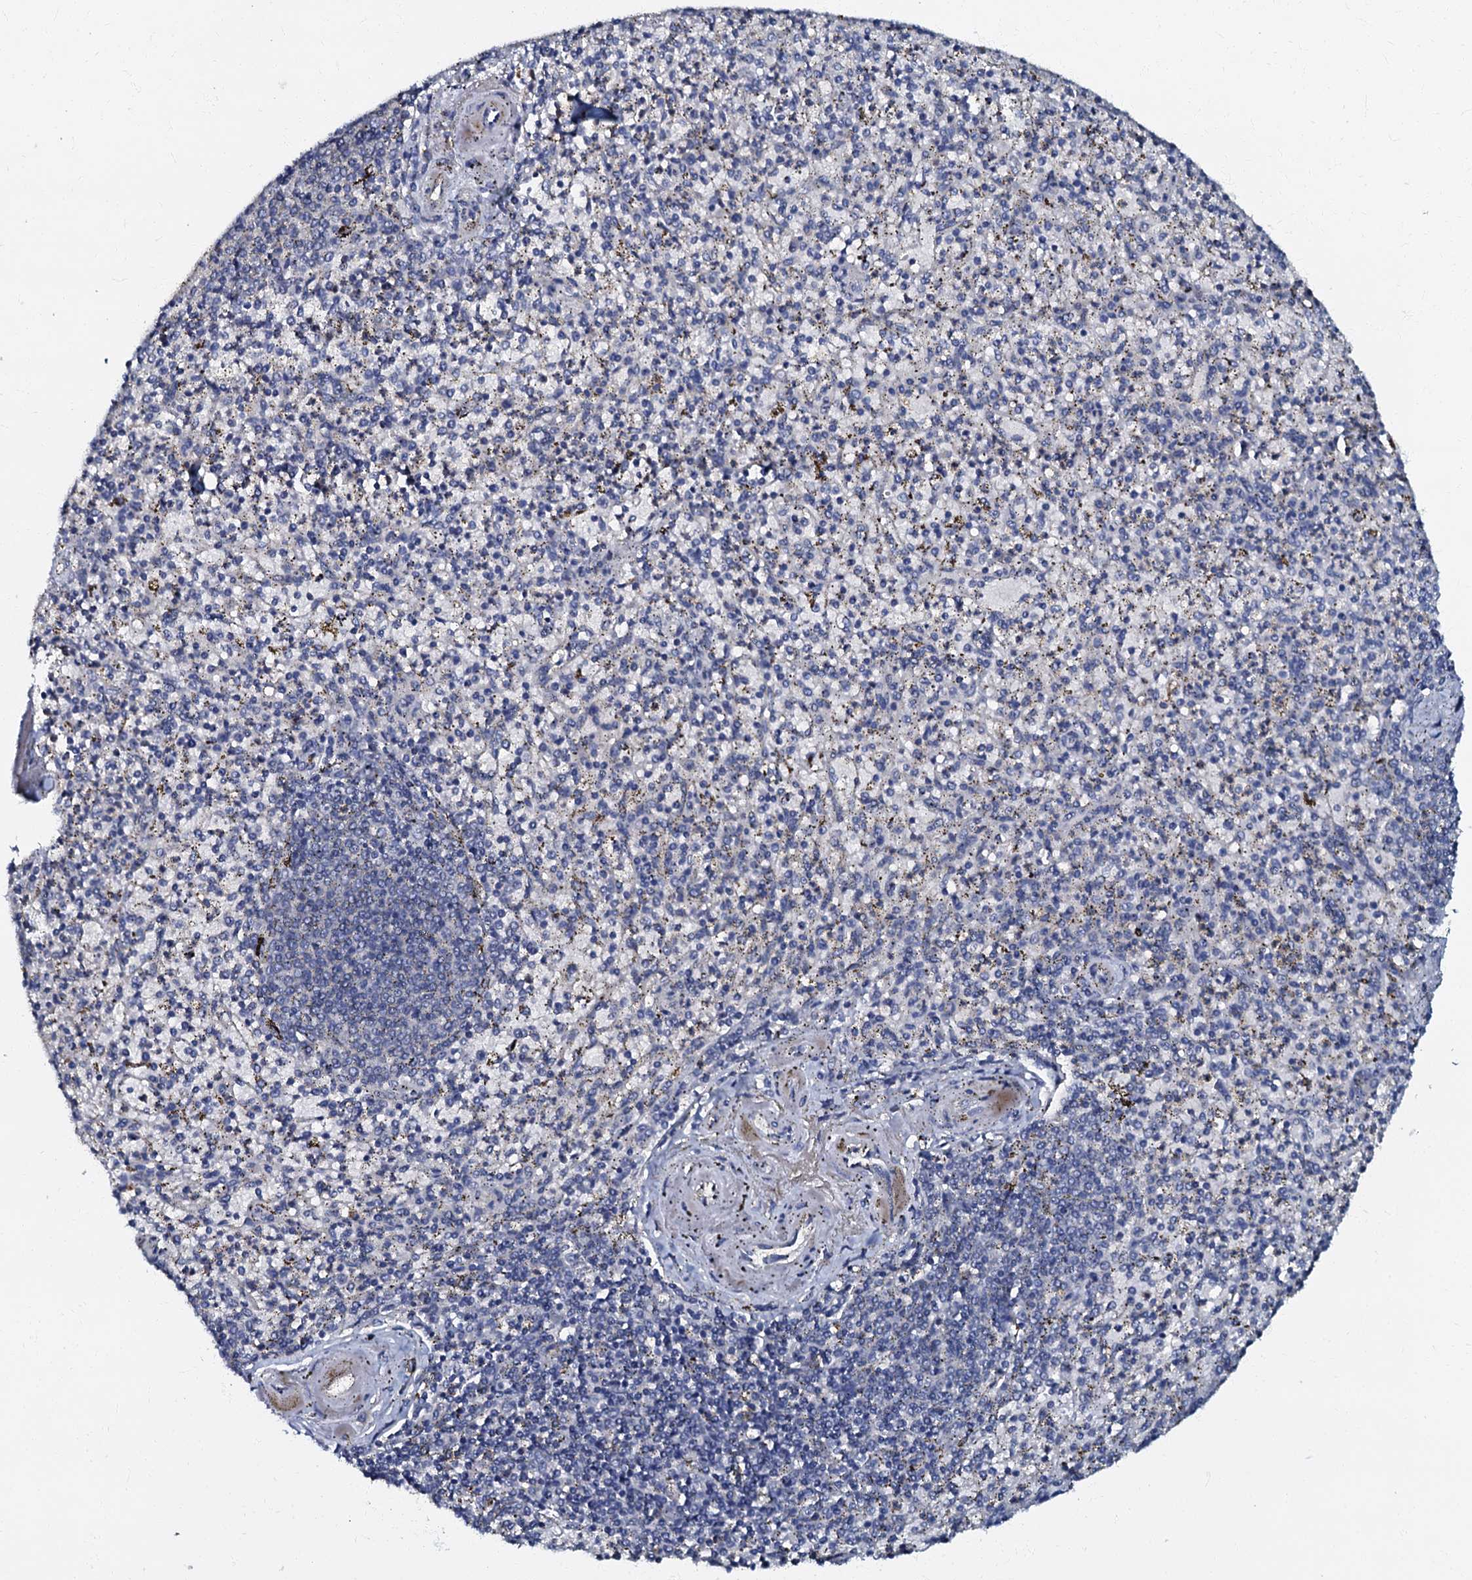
{"staining": {"intensity": "negative", "quantity": "none", "location": "none"}, "tissue": "spleen", "cell_type": "Cells in red pulp", "image_type": "normal", "snomed": [{"axis": "morphology", "description": "Normal tissue, NOS"}, {"axis": "topography", "description": "Spleen"}], "caption": "DAB immunohistochemical staining of benign human spleen displays no significant positivity in cells in red pulp. Nuclei are stained in blue.", "gene": "OLAH", "patient": {"sex": "male", "age": 72}}